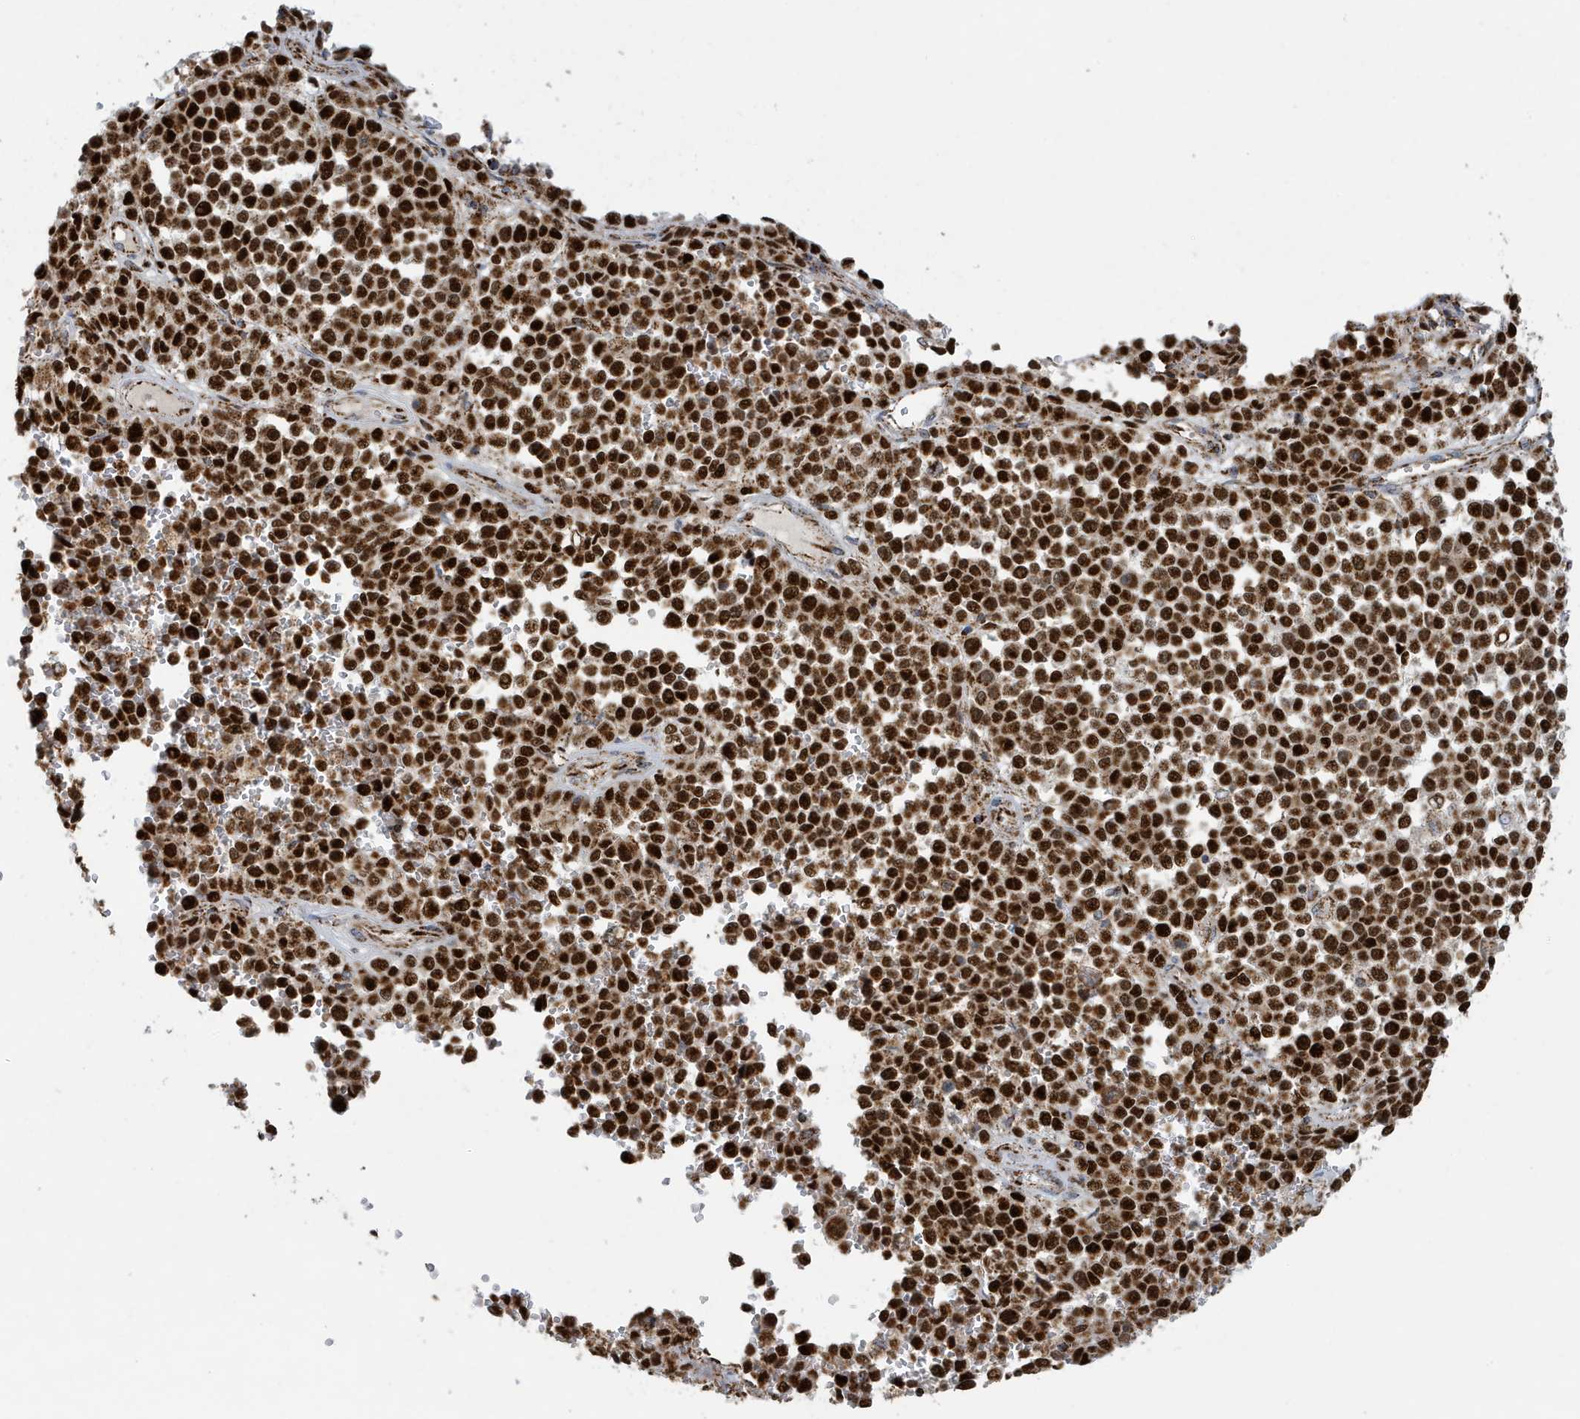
{"staining": {"intensity": "strong", "quantity": ">75%", "location": "cytoplasmic/membranous,nuclear"}, "tissue": "melanoma", "cell_type": "Tumor cells", "image_type": "cancer", "snomed": [{"axis": "morphology", "description": "Malignant melanoma, Metastatic site"}, {"axis": "topography", "description": "Pancreas"}], "caption": "The immunohistochemical stain labels strong cytoplasmic/membranous and nuclear expression in tumor cells of malignant melanoma (metastatic site) tissue.", "gene": "MAN1A1", "patient": {"sex": "female", "age": 30}}